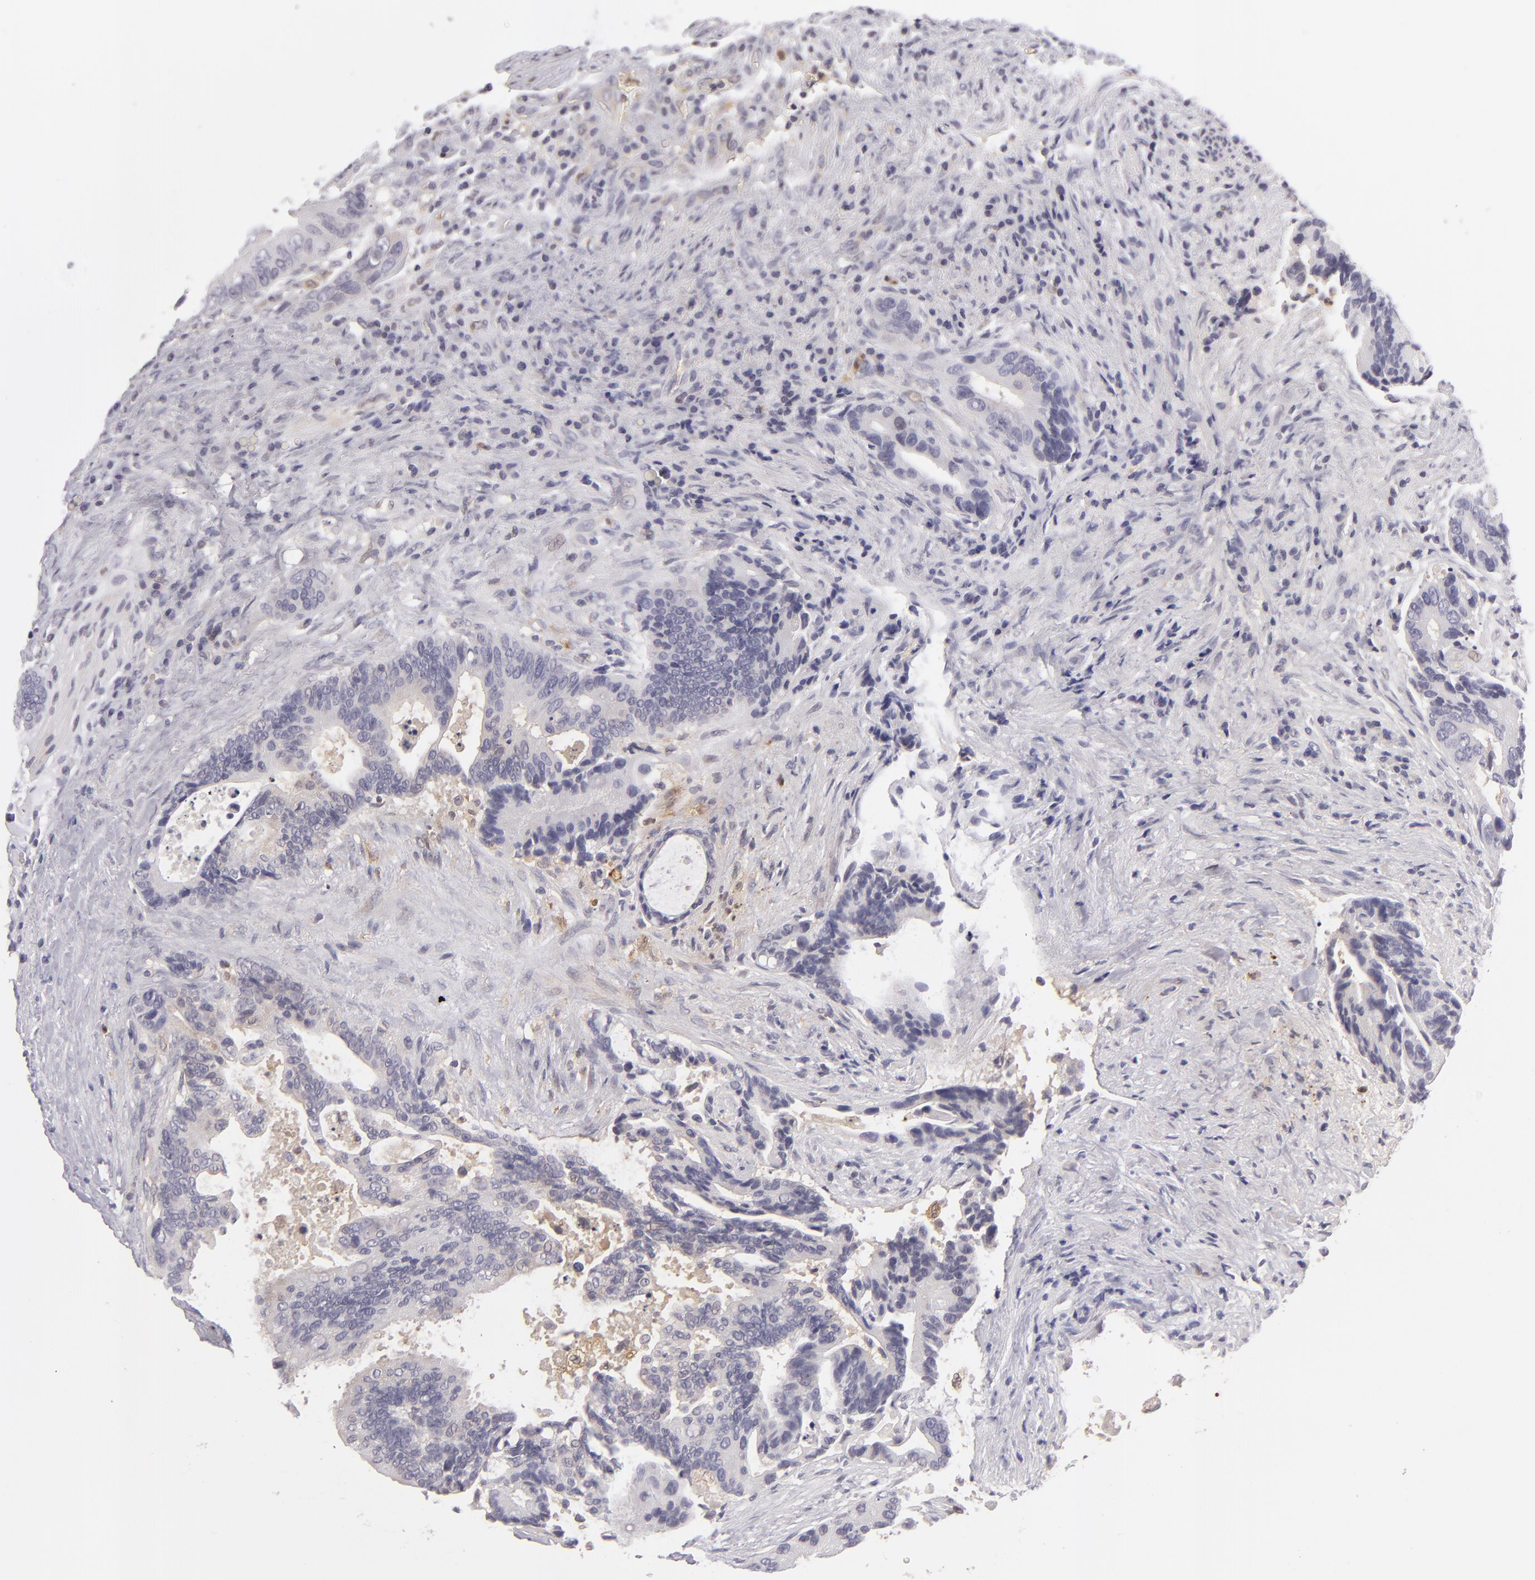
{"staining": {"intensity": "negative", "quantity": "none", "location": "none"}, "tissue": "colorectal cancer", "cell_type": "Tumor cells", "image_type": "cancer", "snomed": [{"axis": "morphology", "description": "Adenocarcinoma, NOS"}, {"axis": "topography", "description": "Rectum"}], "caption": "The histopathology image exhibits no staining of tumor cells in colorectal adenocarcinoma.", "gene": "MMP10", "patient": {"sex": "female", "age": 67}}